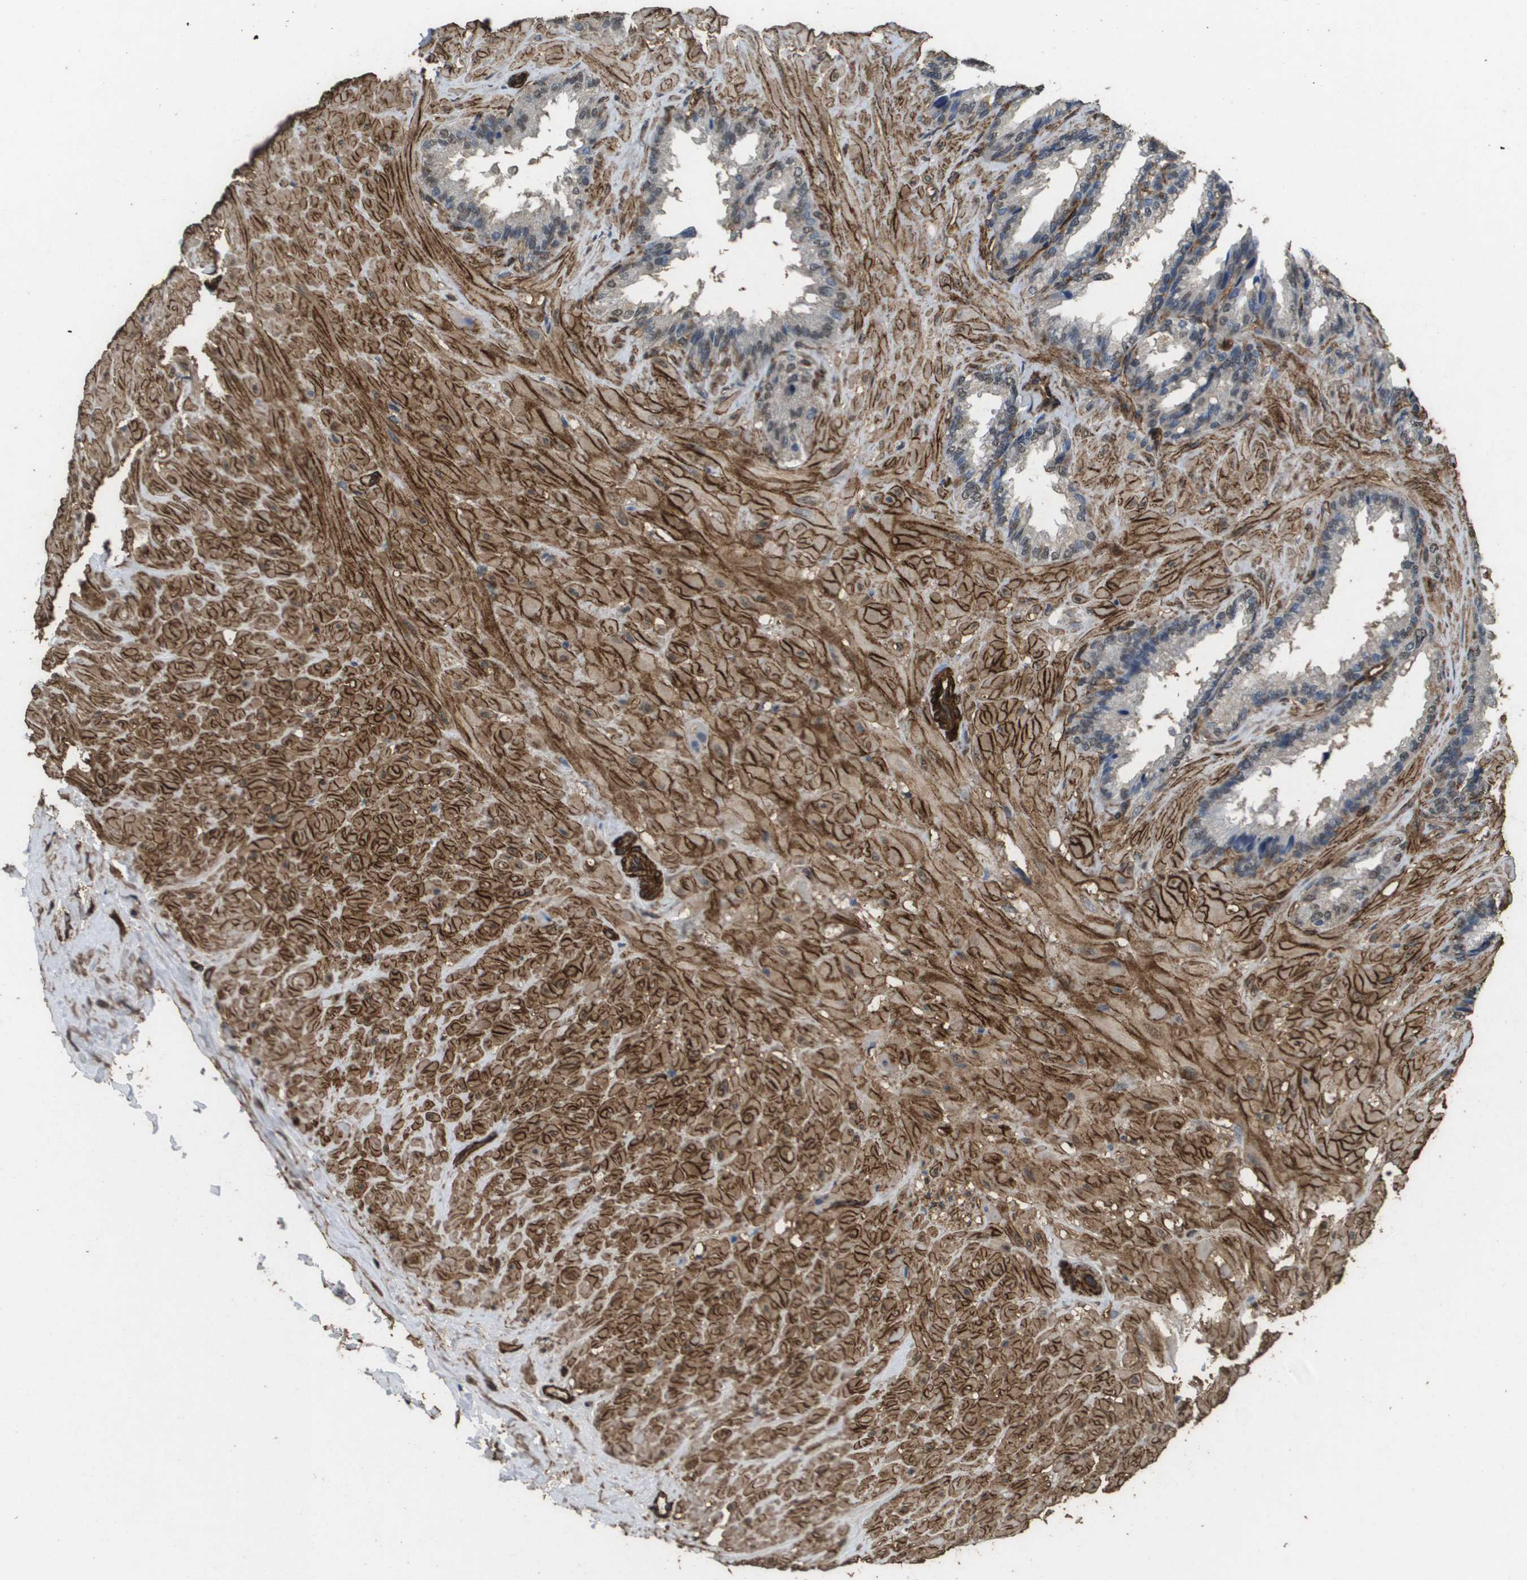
{"staining": {"intensity": "moderate", "quantity": ">75%", "location": "cytoplasmic/membranous,nuclear"}, "tissue": "seminal vesicle", "cell_type": "Glandular cells", "image_type": "normal", "snomed": [{"axis": "morphology", "description": "Normal tissue, NOS"}, {"axis": "topography", "description": "Seminal veicle"}], "caption": "Immunohistochemistry (DAB (3,3'-diaminobenzidine)) staining of benign human seminal vesicle reveals moderate cytoplasmic/membranous,nuclear protein positivity in about >75% of glandular cells. The staining is performed using DAB brown chromogen to label protein expression. The nuclei are counter-stained blue using hematoxylin.", "gene": "AAMP", "patient": {"sex": "male", "age": 46}}